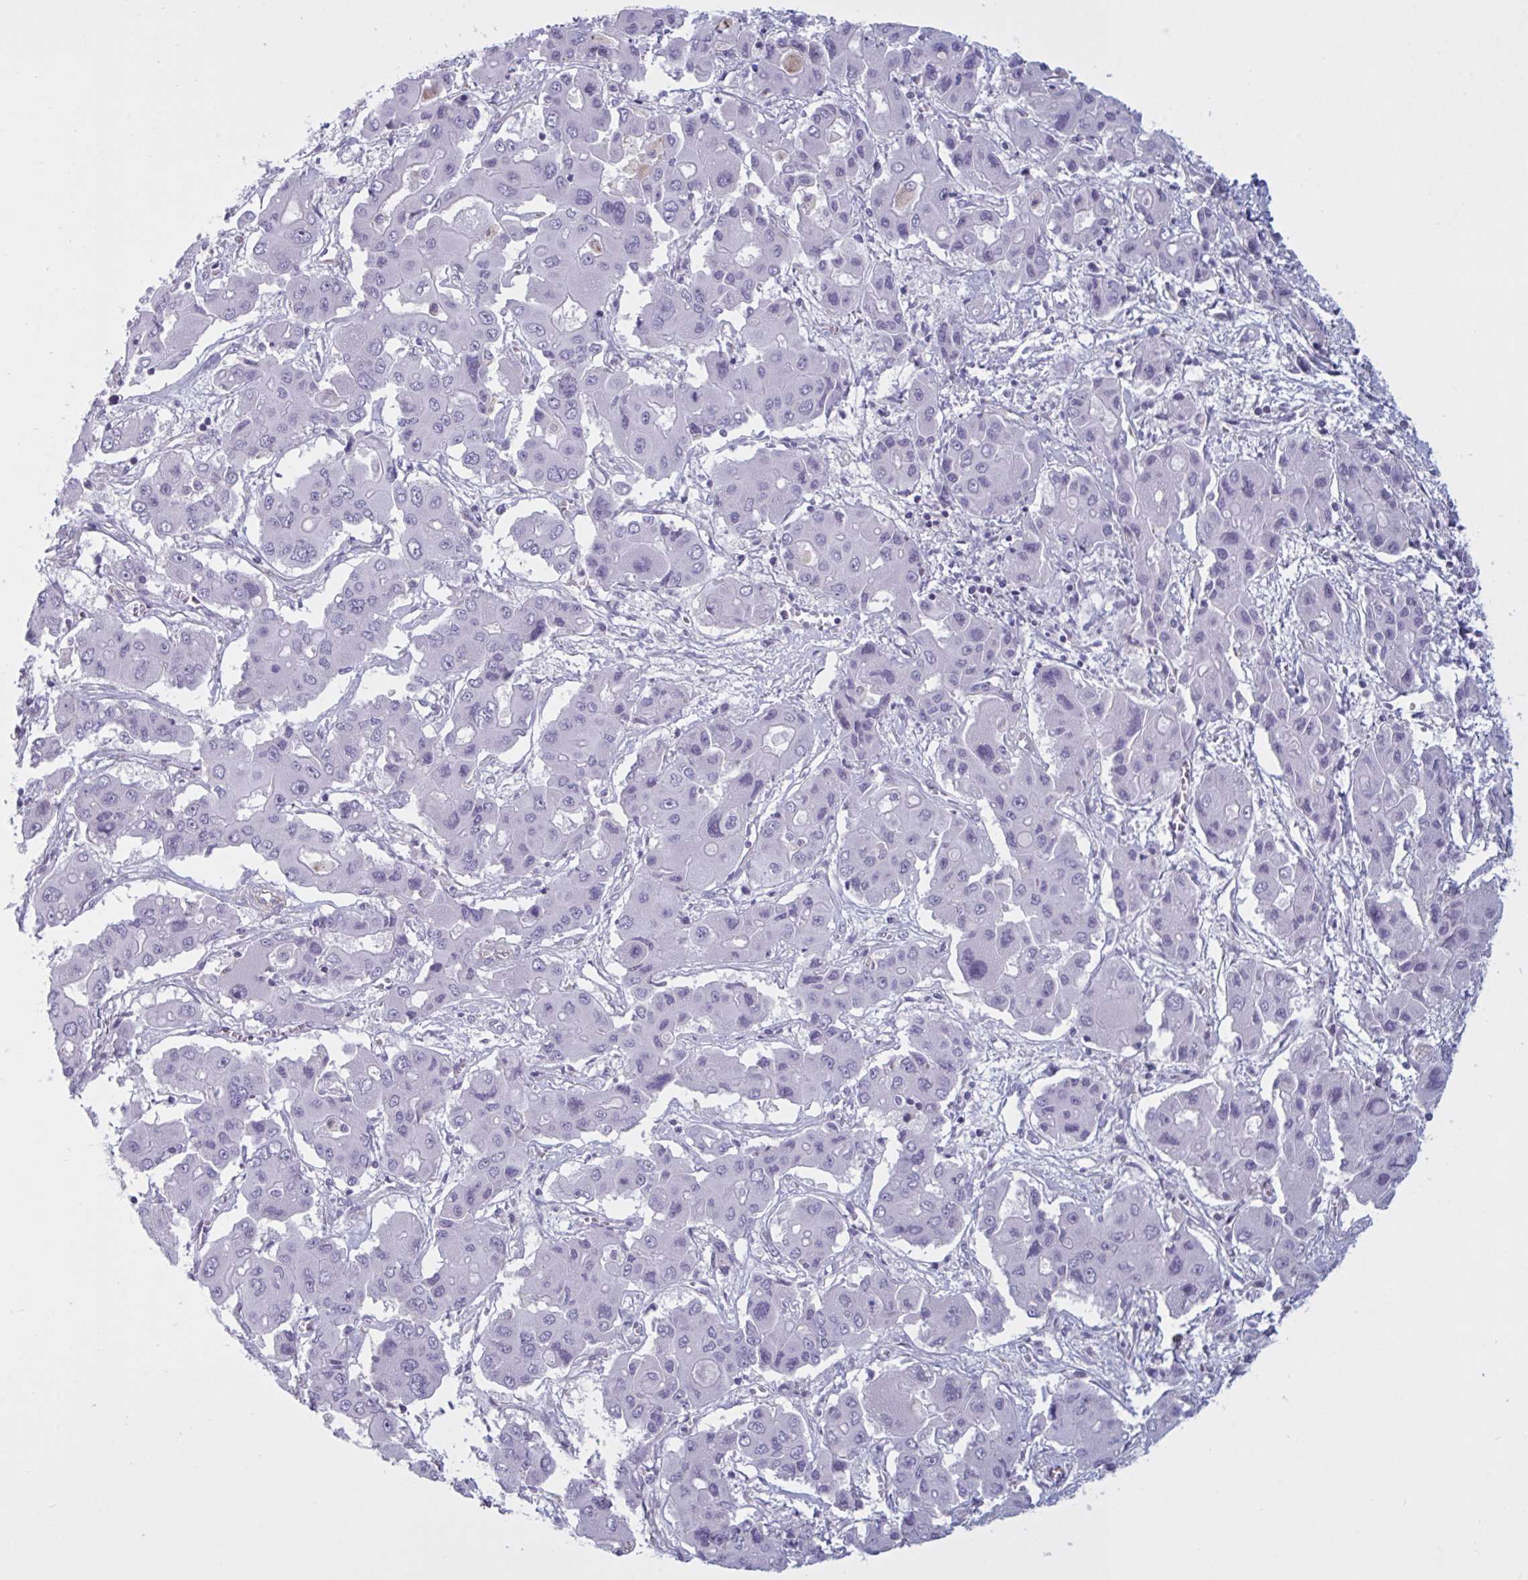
{"staining": {"intensity": "negative", "quantity": "none", "location": "none"}, "tissue": "liver cancer", "cell_type": "Tumor cells", "image_type": "cancer", "snomed": [{"axis": "morphology", "description": "Cholangiocarcinoma"}, {"axis": "topography", "description": "Liver"}], "caption": "A micrograph of human liver cancer is negative for staining in tumor cells. The staining was performed using DAB to visualize the protein expression in brown, while the nuclei were stained in blue with hematoxylin (Magnification: 20x).", "gene": "OR1L3", "patient": {"sex": "male", "age": 67}}